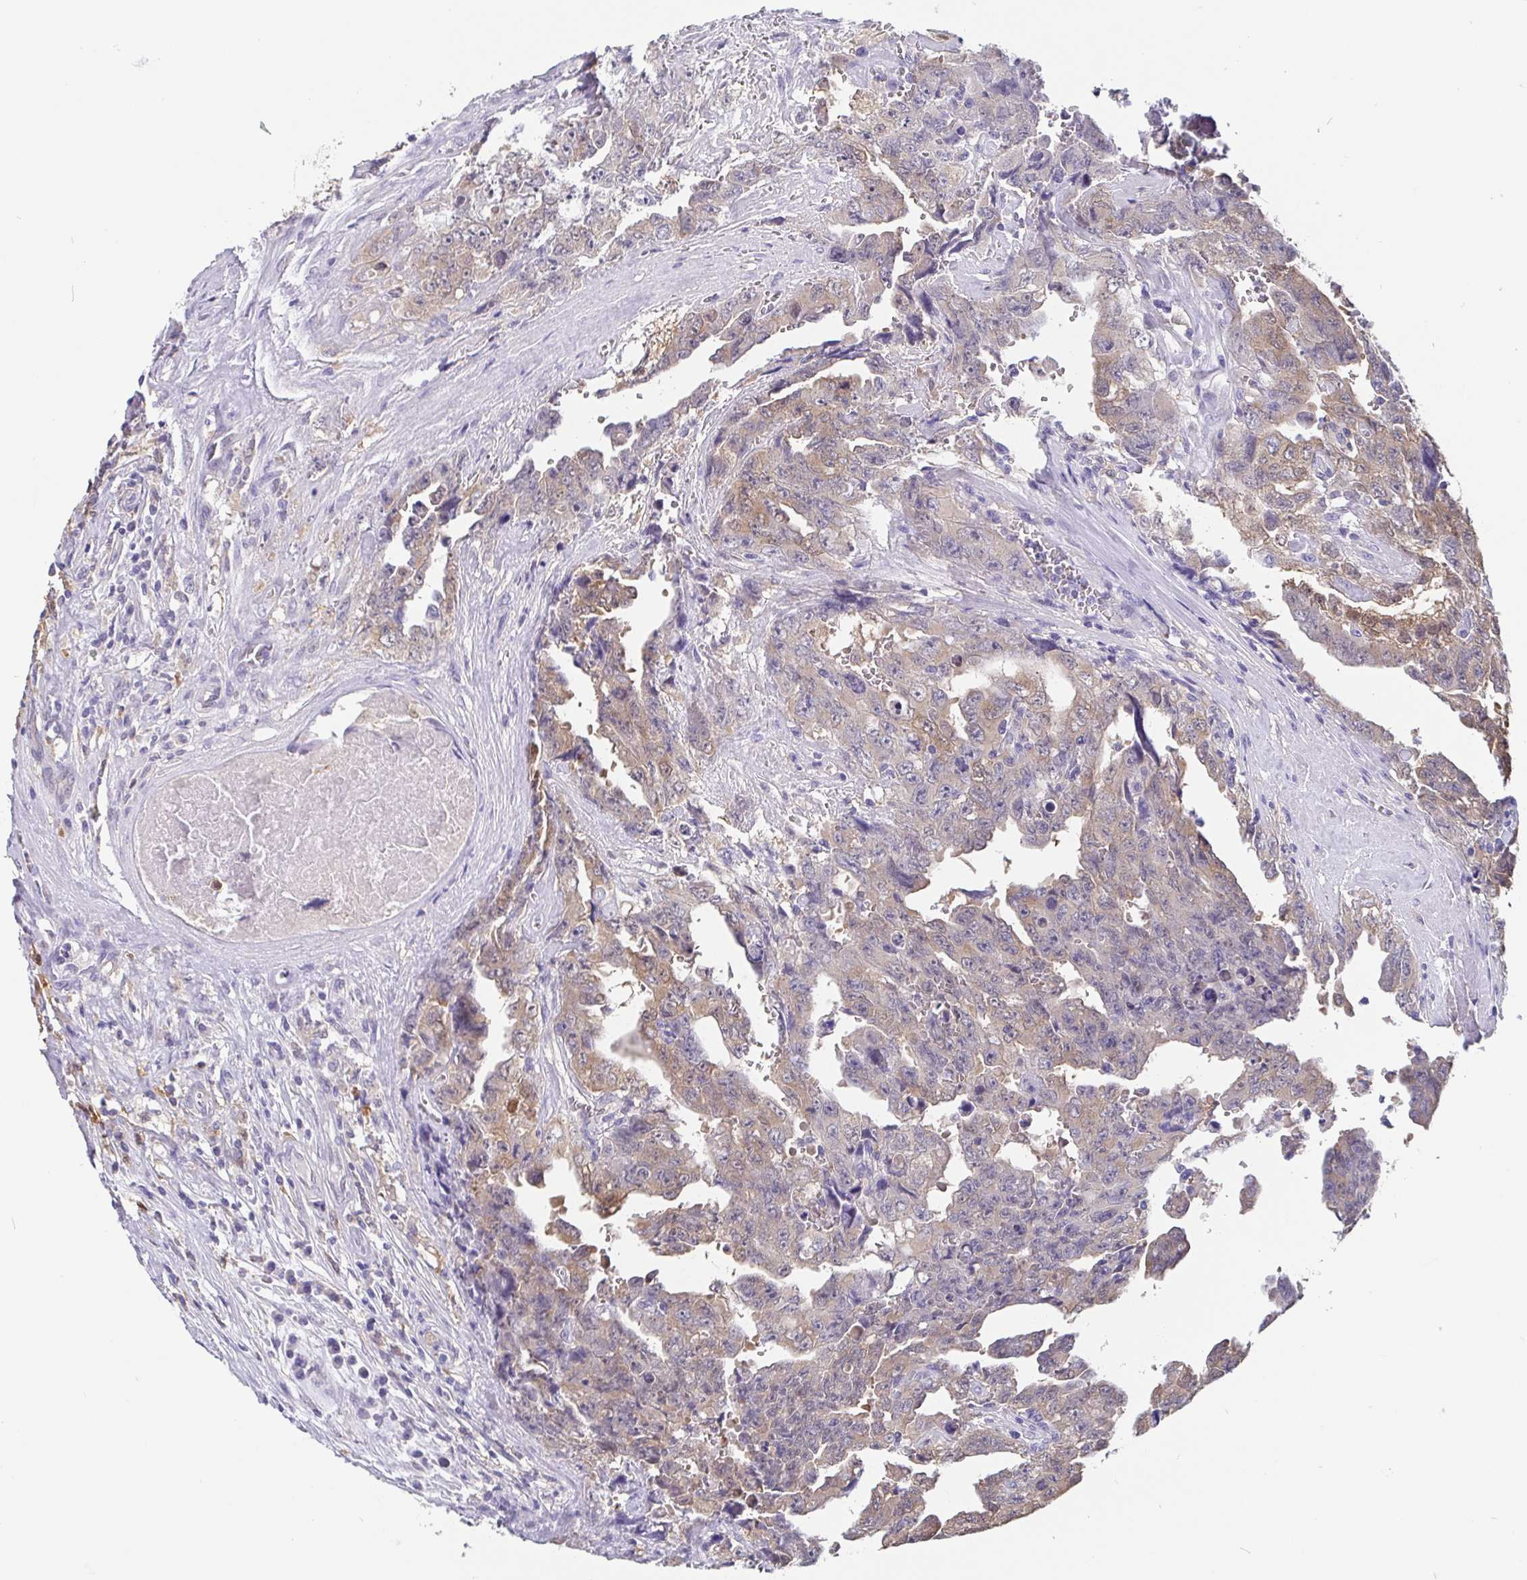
{"staining": {"intensity": "weak", "quantity": "25%-75%", "location": "cytoplasmic/membranous"}, "tissue": "testis cancer", "cell_type": "Tumor cells", "image_type": "cancer", "snomed": [{"axis": "morphology", "description": "Carcinoma, Embryonal, NOS"}, {"axis": "topography", "description": "Testis"}], "caption": "Protein positivity by IHC exhibits weak cytoplasmic/membranous positivity in approximately 25%-75% of tumor cells in testis cancer (embryonal carcinoma).", "gene": "IDH1", "patient": {"sex": "male", "age": 24}}